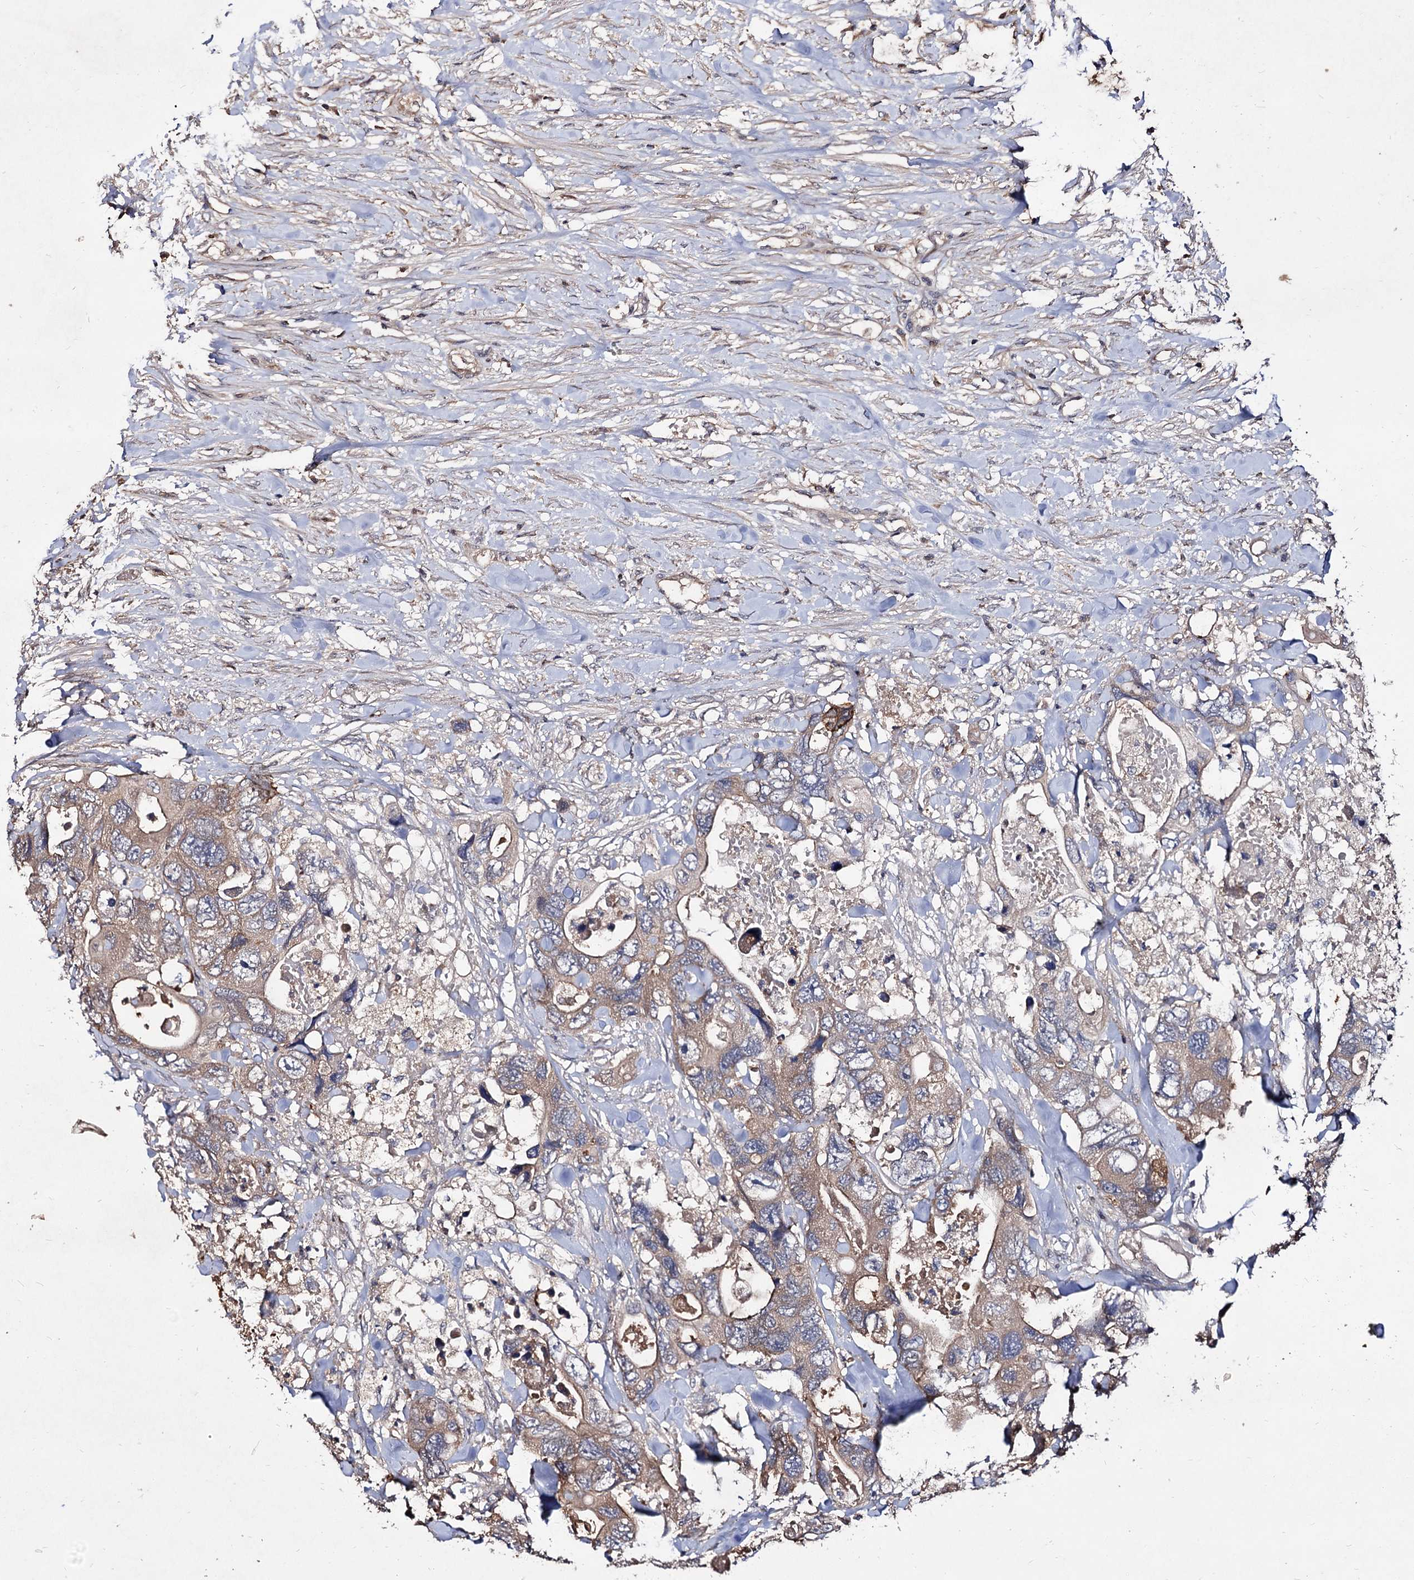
{"staining": {"intensity": "moderate", "quantity": ">75%", "location": "cytoplasmic/membranous"}, "tissue": "colorectal cancer", "cell_type": "Tumor cells", "image_type": "cancer", "snomed": [{"axis": "morphology", "description": "Adenocarcinoma, NOS"}, {"axis": "topography", "description": "Rectum"}], "caption": "Immunohistochemistry (IHC) (DAB (3,3'-diaminobenzidine)) staining of colorectal cancer displays moderate cytoplasmic/membranous protein expression in approximately >75% of tumor cells.", "gene": "ARFIP2", "patient": {"sex": "male", "age": 57}}